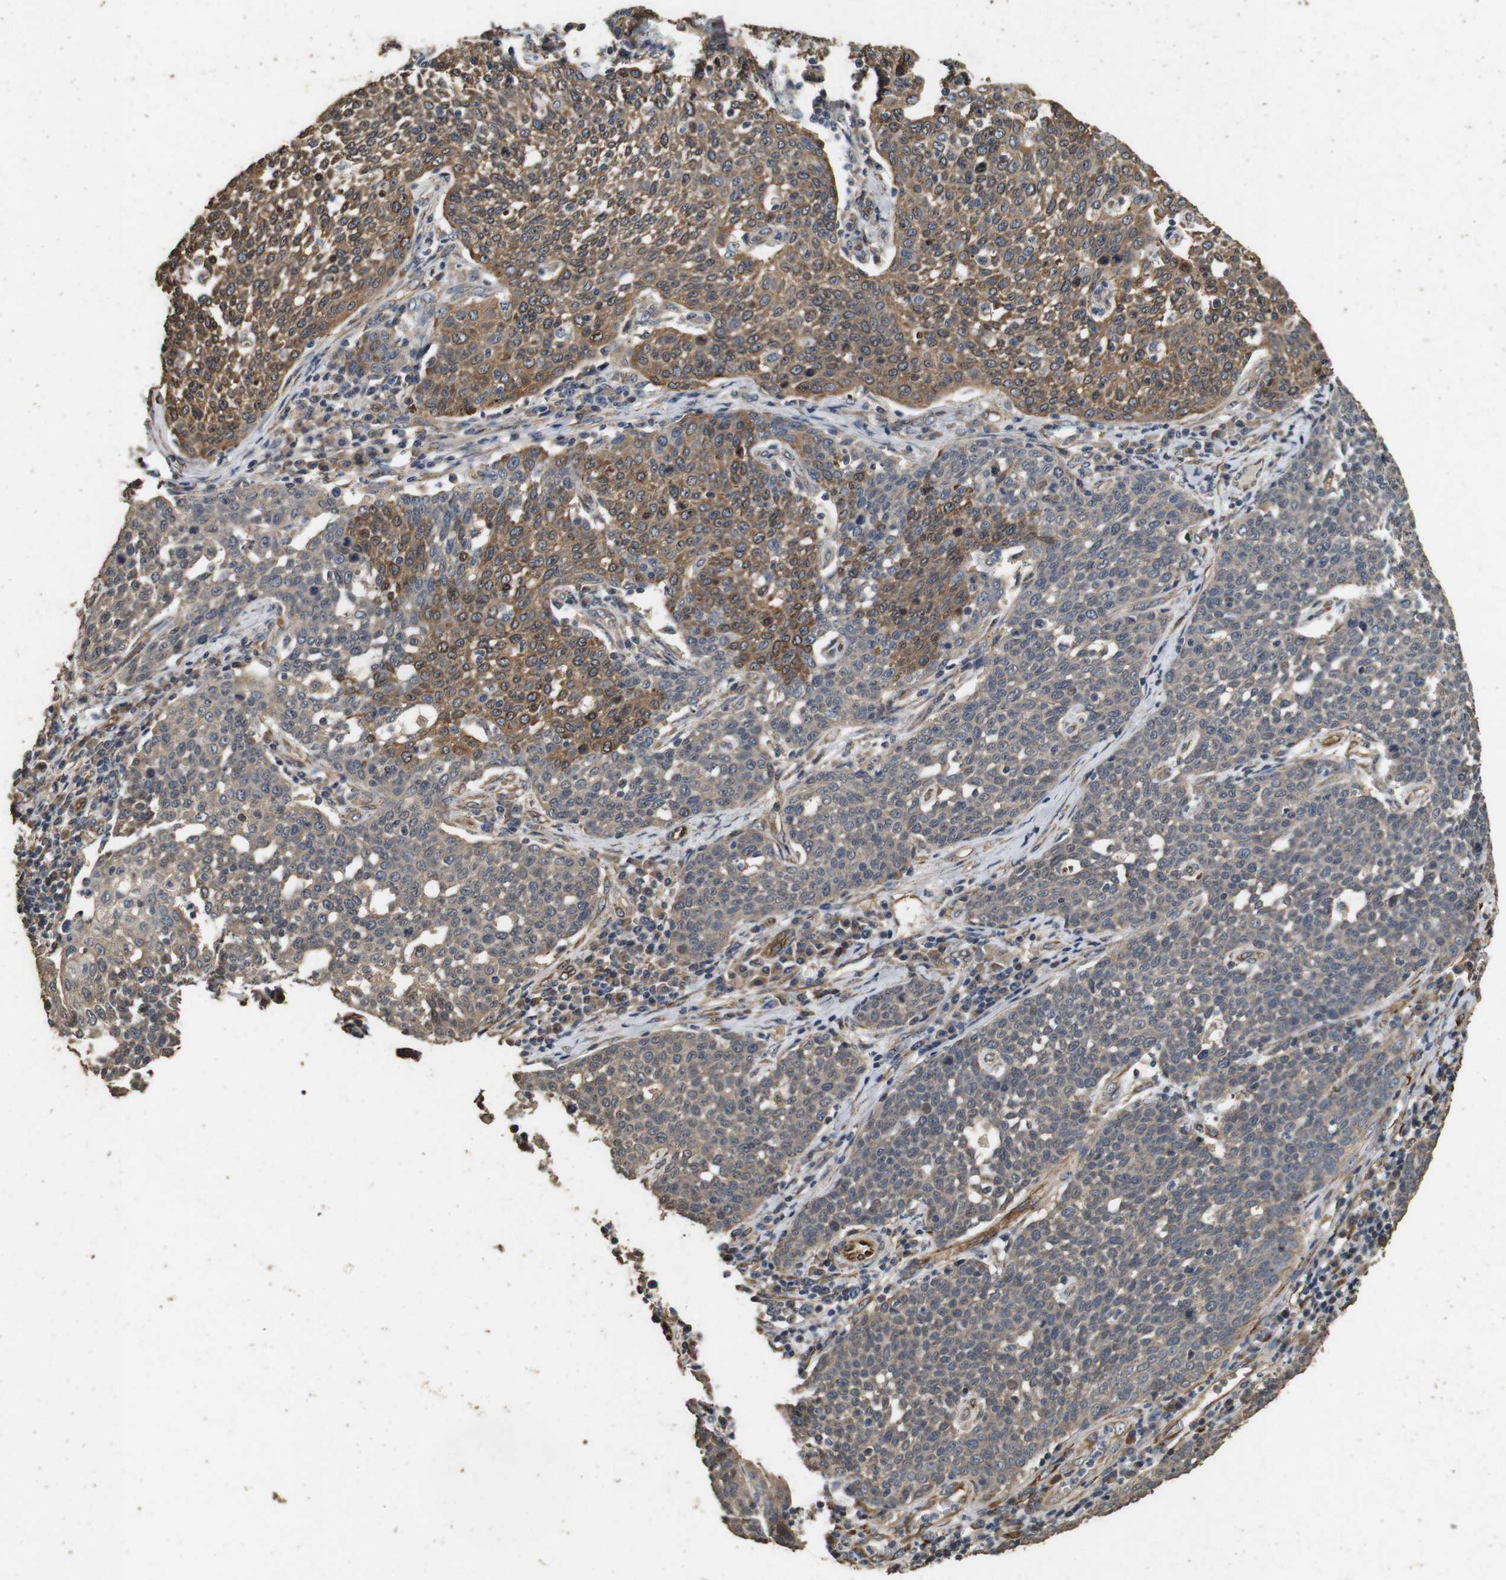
{"staining": {"intensity": "moderate", "quantity": ">75%", "location": "cytoplasmic/membranous"}, "tissue": "cervical cancer", "cell_type": "Tumor cells", "image_type": "cancer", "snomed": [{"axis": "morphology", "description": "Squamous cell carcinoma, NOS"}, {"axis": "topography", "description": "Cervix"}], "caption": "IHC (DAB) staining of human cervical cancer (squamous cell carcinoma) reveals moderate cytoplasmic/membranous protein staining in approximately >75% of tumor cells. The protein of interest is stained brown, and the nuclei are stained in blue (DAB (3,3'-diaminobenzidine) IHC with brightfield microscopy, high magnification).", "gene": "CNPY4", "patient": {"sex": "female", "age": 34}}